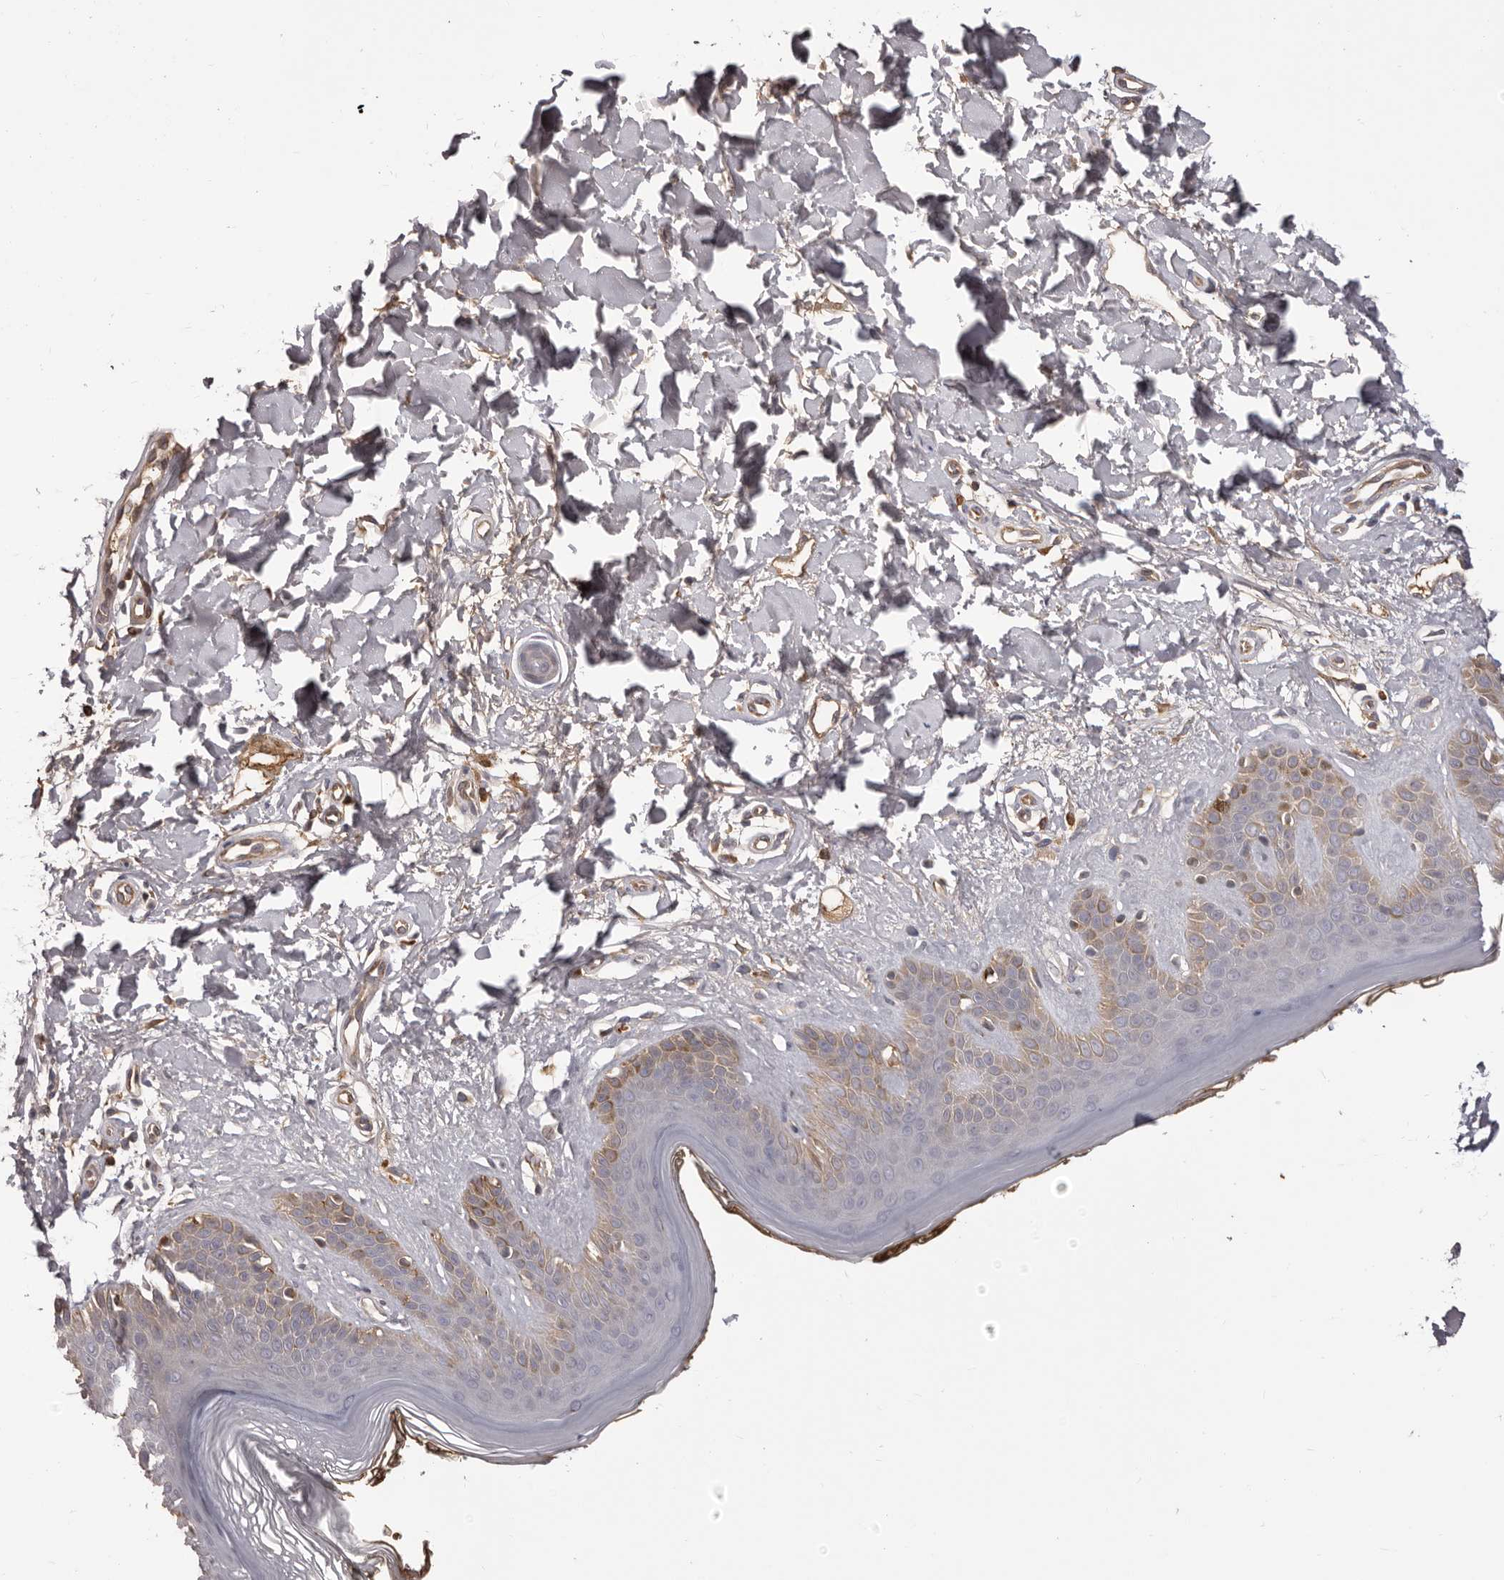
{"staining": {"intensity": "weak", "quantity": "25%-75%", "location": "cytoplasmic/membranous"}, "tissue": "skin", "cell_type": "Fibroblasts", "image_type": "normal", "snomed": [{"axis": "morphology", "description": "Normal tissue, NOS"}, {"axis": "topography", "description": "Skin"}], "caption": "The photomicrograph shows a brown stain indicating the presence of a protein in the cytoplasmic/membranous of fibroblasts in skin.", "gene": "OTUD3", "patient": {"sex": "female", "age": 64}}